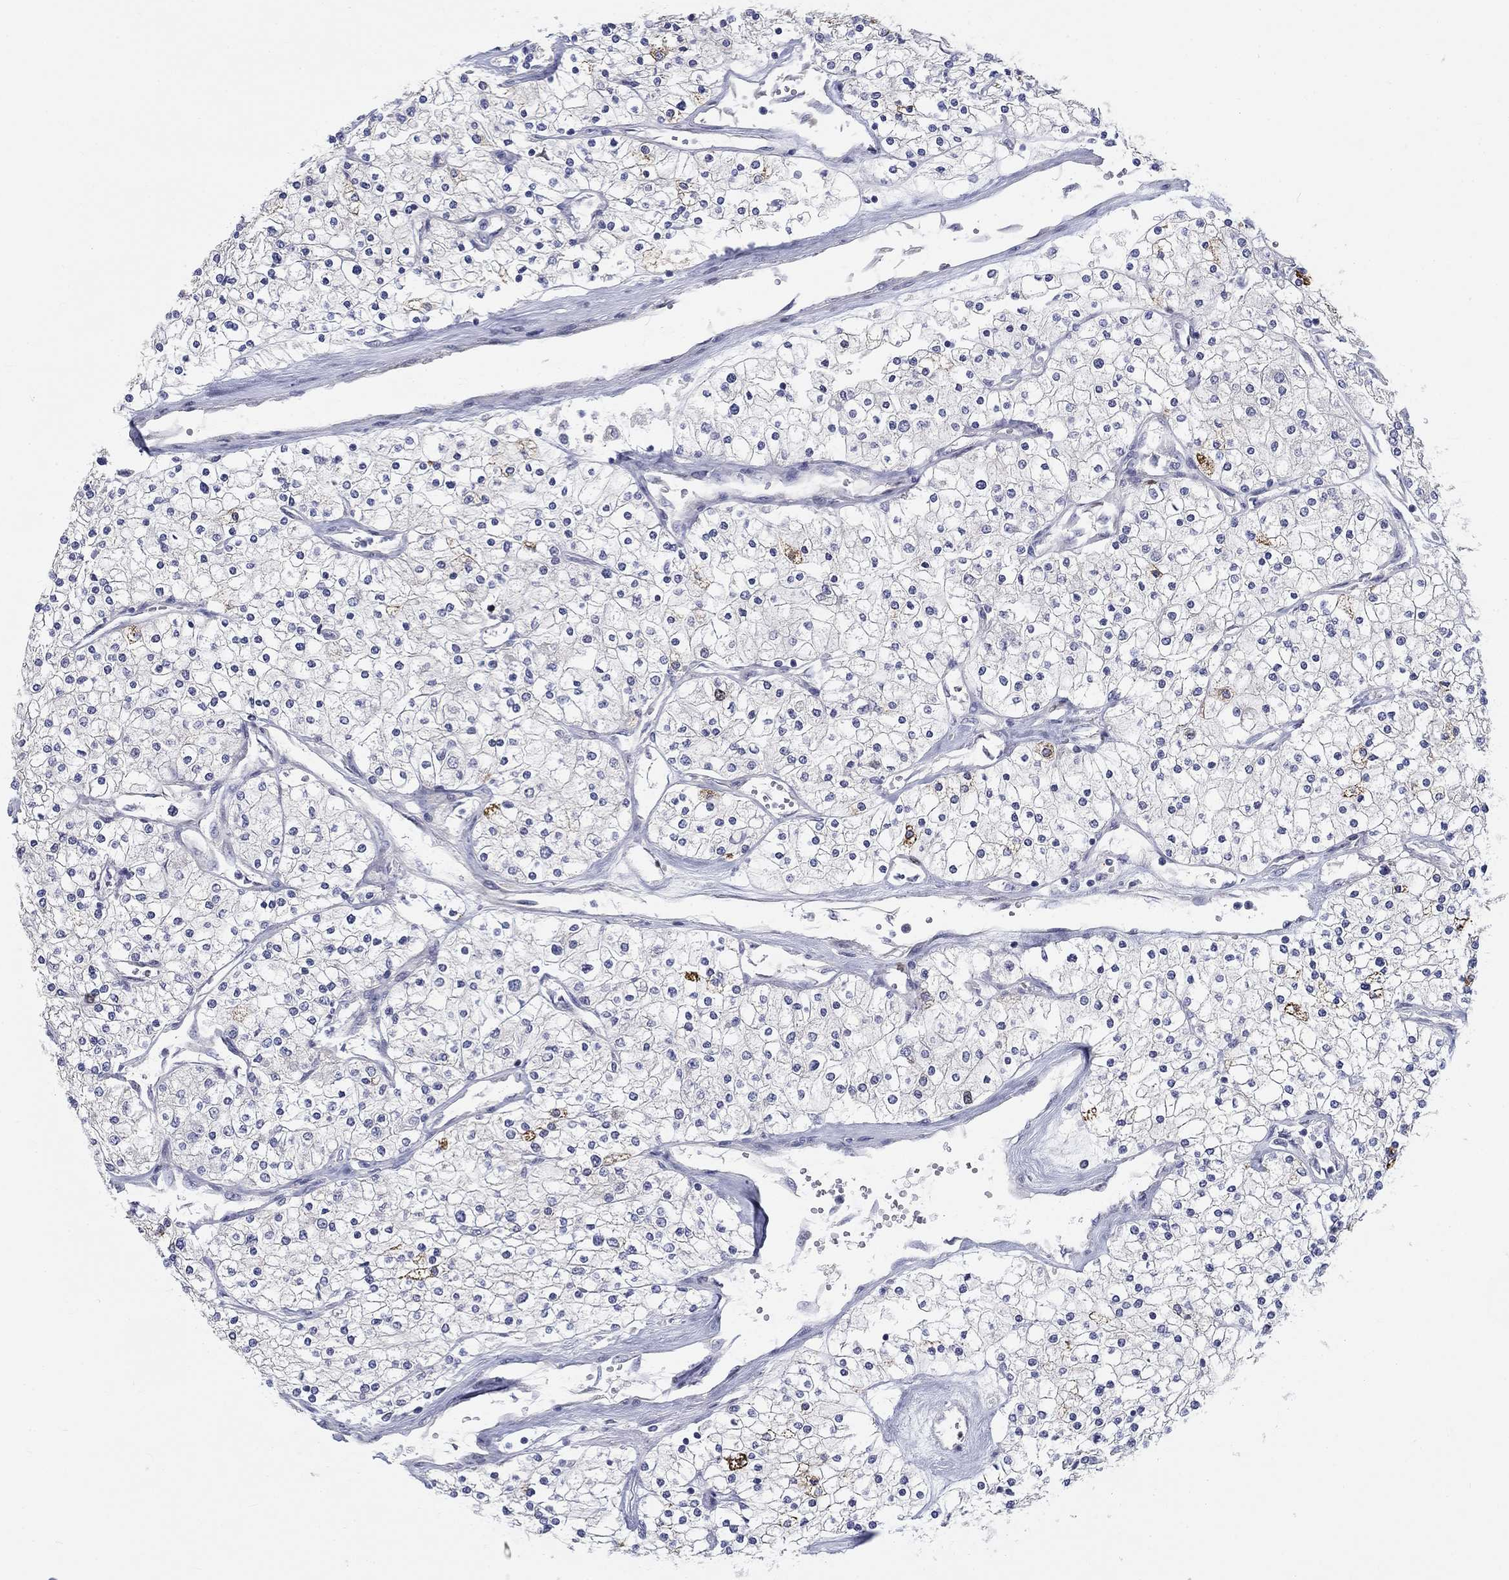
{"staining": {"intensity": "strong", "quantity": "<25%", "location": "cytoplasmic/membranous"}, "tissue": "renal cancer", "cell_type": "Tumor cells", "image_type": "cancer", "snomed": [{"axis": "morphology", "description": "Adenocarcinoma, NOS"}, {"axis": "topography", "description": "Kidney"}], "caption": "Strong cytoplasmic/membranous expression for a protein is seen in approximately <25% of tumor cells of renal cancer using immunohistochemistry.", "gene": "PRC1", "patient": {"sex": "male", "age": 80}}